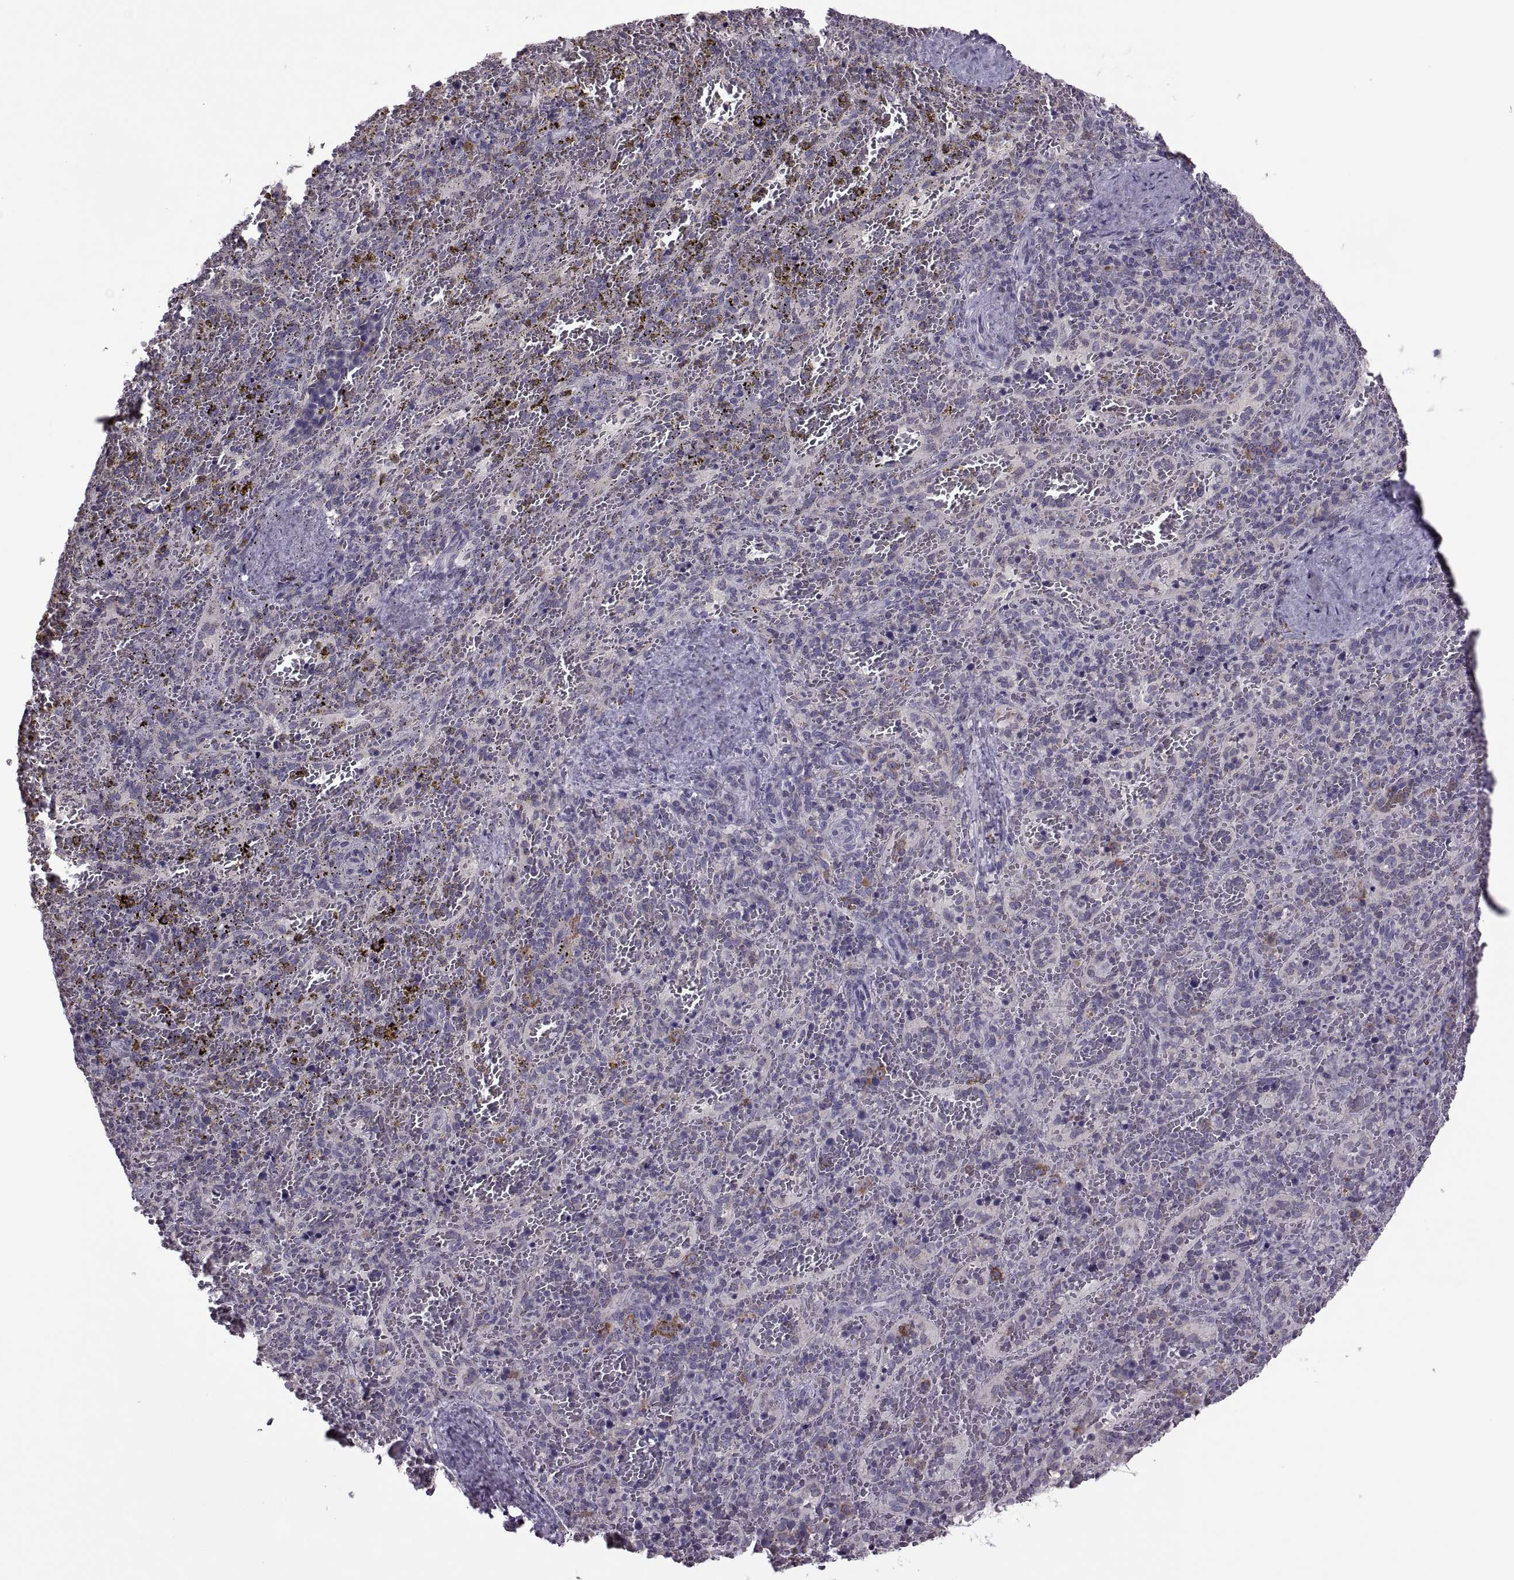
{"staining": {"intensity": "negative", "quantity": "none", "location": "none"}, "tissue": "spleen", "cell_type": "Cells in red pulp", "image_type": "normal", "snomed": [{"axis": "morphology", "description": "Normal tissue, NOS"}, {"axis": "topography", "description": "Spleen"}], "caption": "Immunohistochemistry image of normal spleen: spleen stained with DAB (3,3'-diaminobenzidine) demonstrates no significant protein positivity in cells in red pulp.", "gene": "PABPC1", "patient": {"sex": "female", "age": 50}}